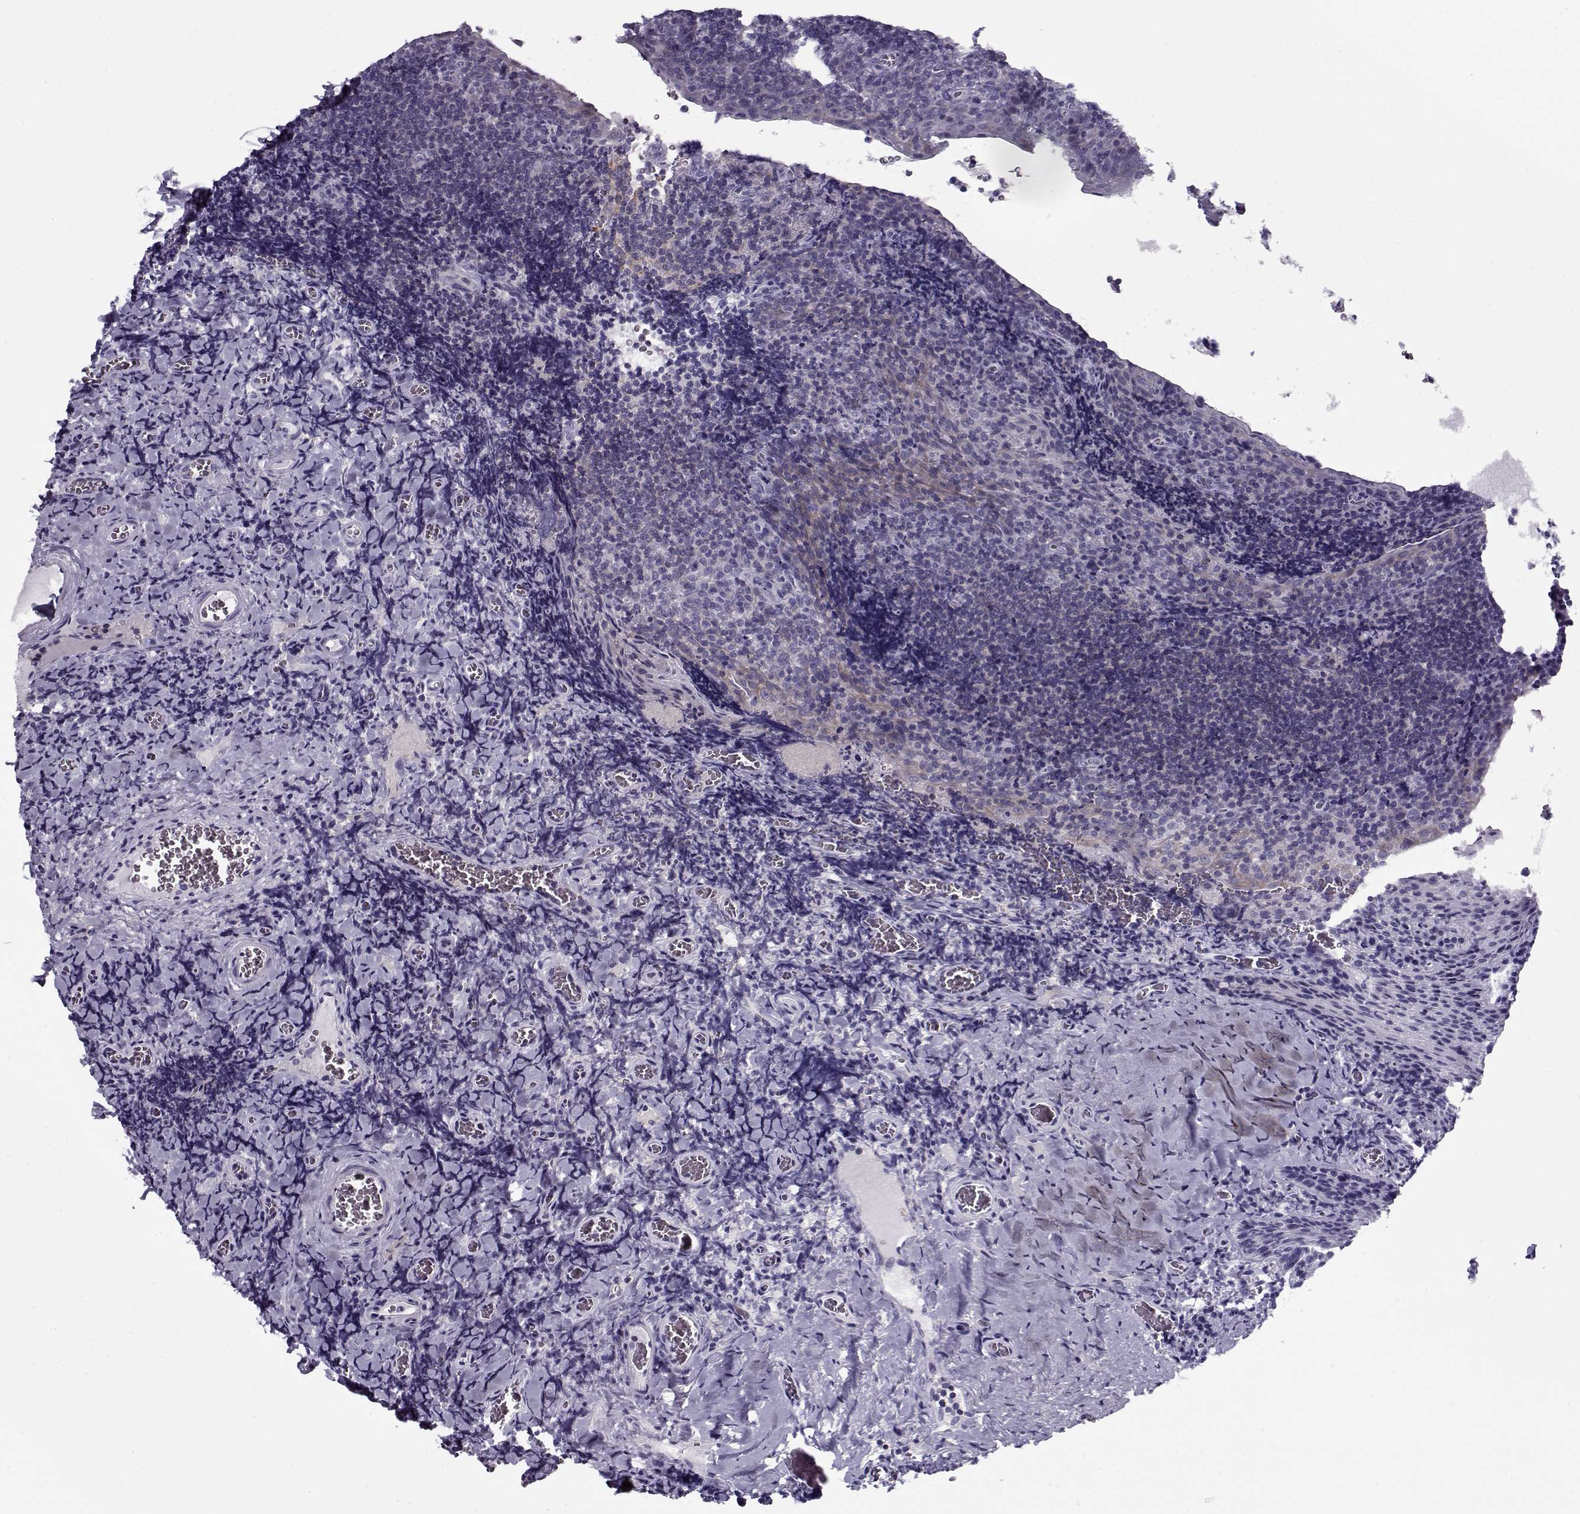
{"staining": {"intensity": "negative", "quantity": "none", "location": "none"}, "tissue": "tonsil", "cell_type": "Germinal center cells", "image_type": "normal", "snomed": [{"axis": "morphology", "description": "Normal tissue, NOS"}, {"axis": "morphology", "description": "Inflammation, NOS"}, {"axis": "topography", "description": "Tonsil"}], "caption": "Germinal center cells are negative for brown protein staining in normal tonsil. Nuclei are stained in blue.", "gene": "PP2D1", "patient": {"sex": "female", "age": 31}}